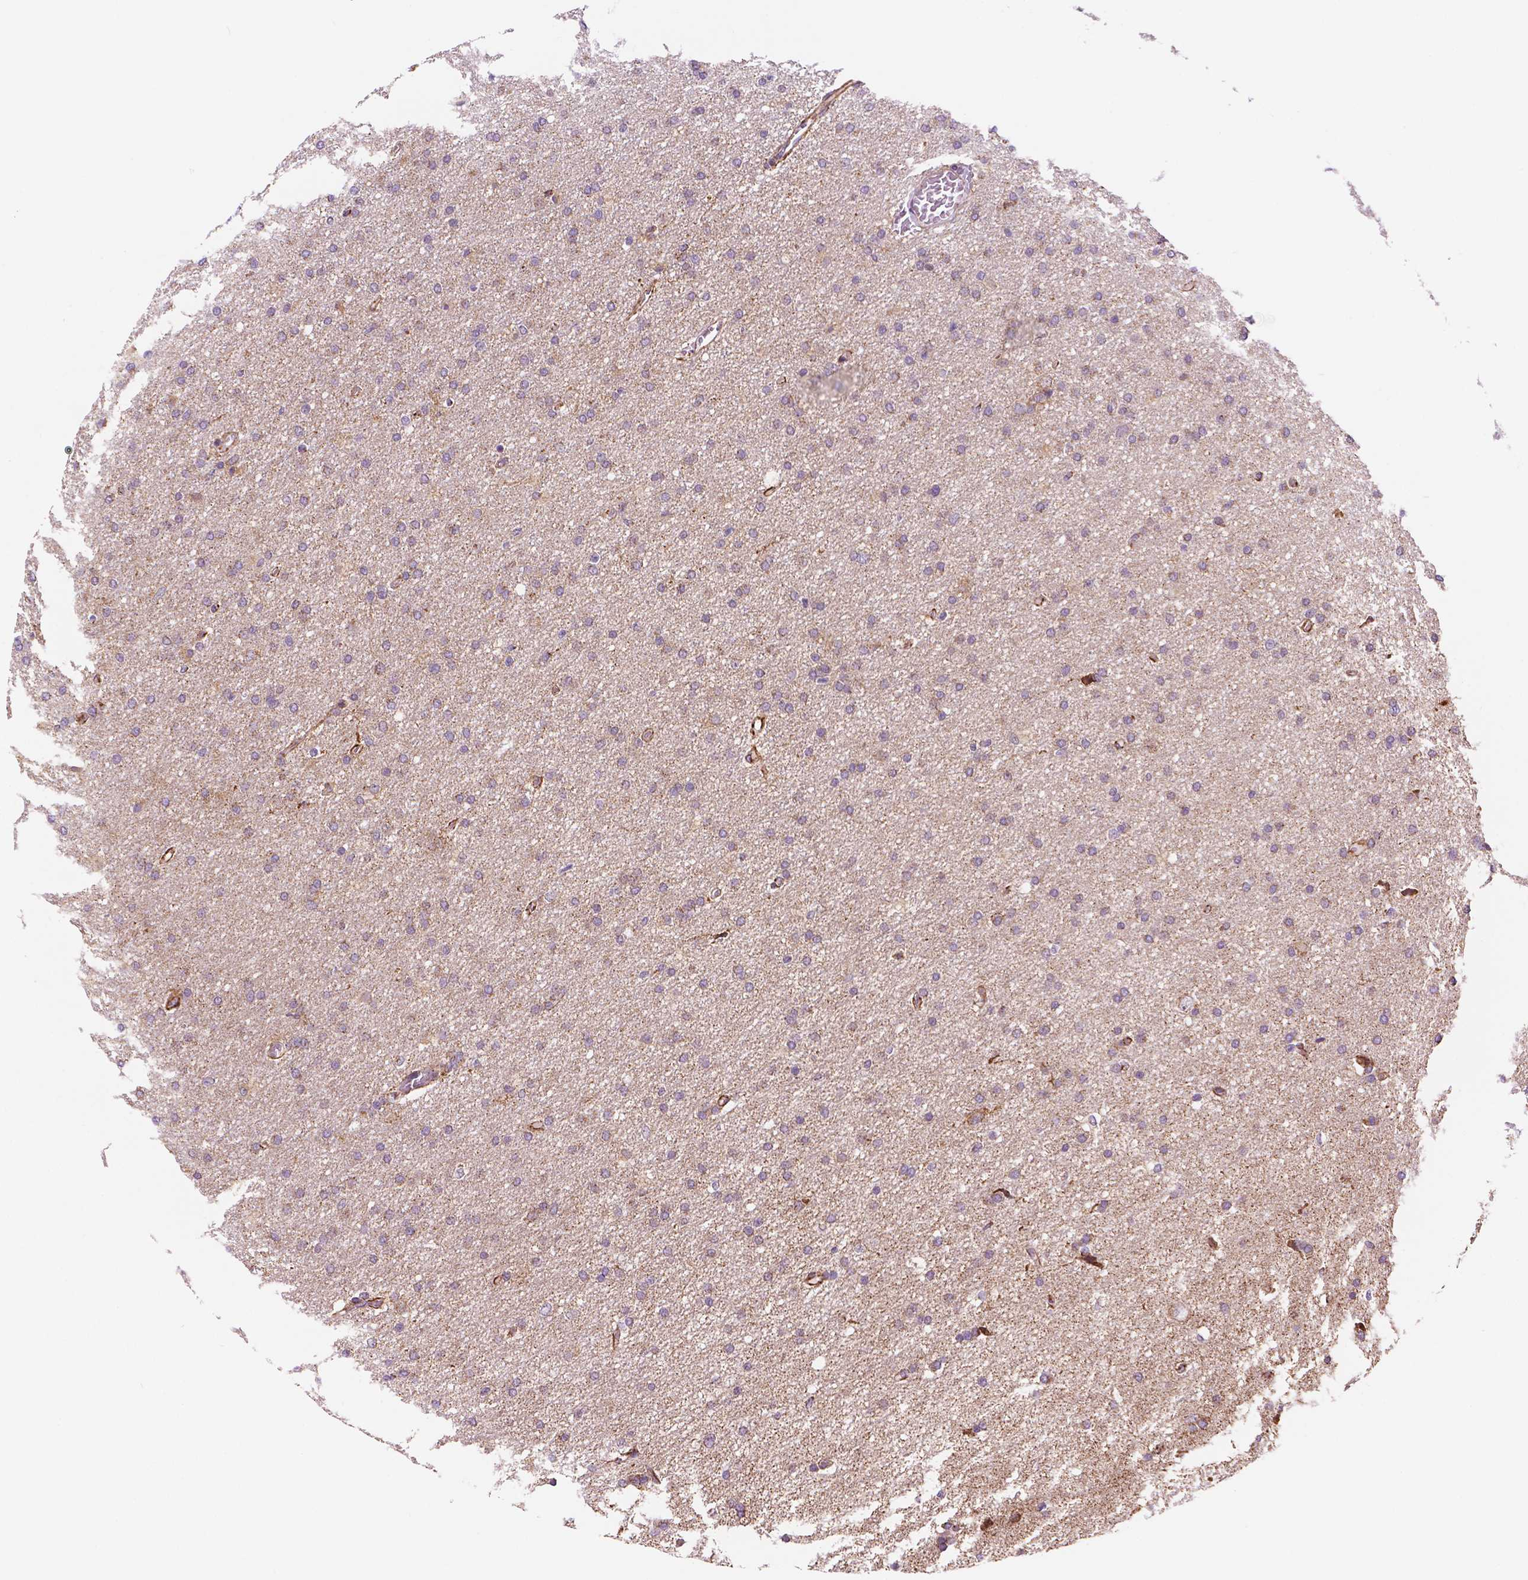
{"staining": {"intensity": "weak", "quantity": "<25%", "location": "cytoplasmic/membranous"}, "tissue": "glioma", "cell_type": "Tumor cells", "image_type": "cancer", "snomed": [{"axis": "morphology", "description": "Glioma, malignant, High grade"}, {"axis": "topography", "description": "Cerebral cortex"}], "caption": "DAB immunohistochemical staining of human glioma shows no significant staining in tumor cells.", "gene": "GEMIN4", "patient": {"sex": "male", "age": 70}}